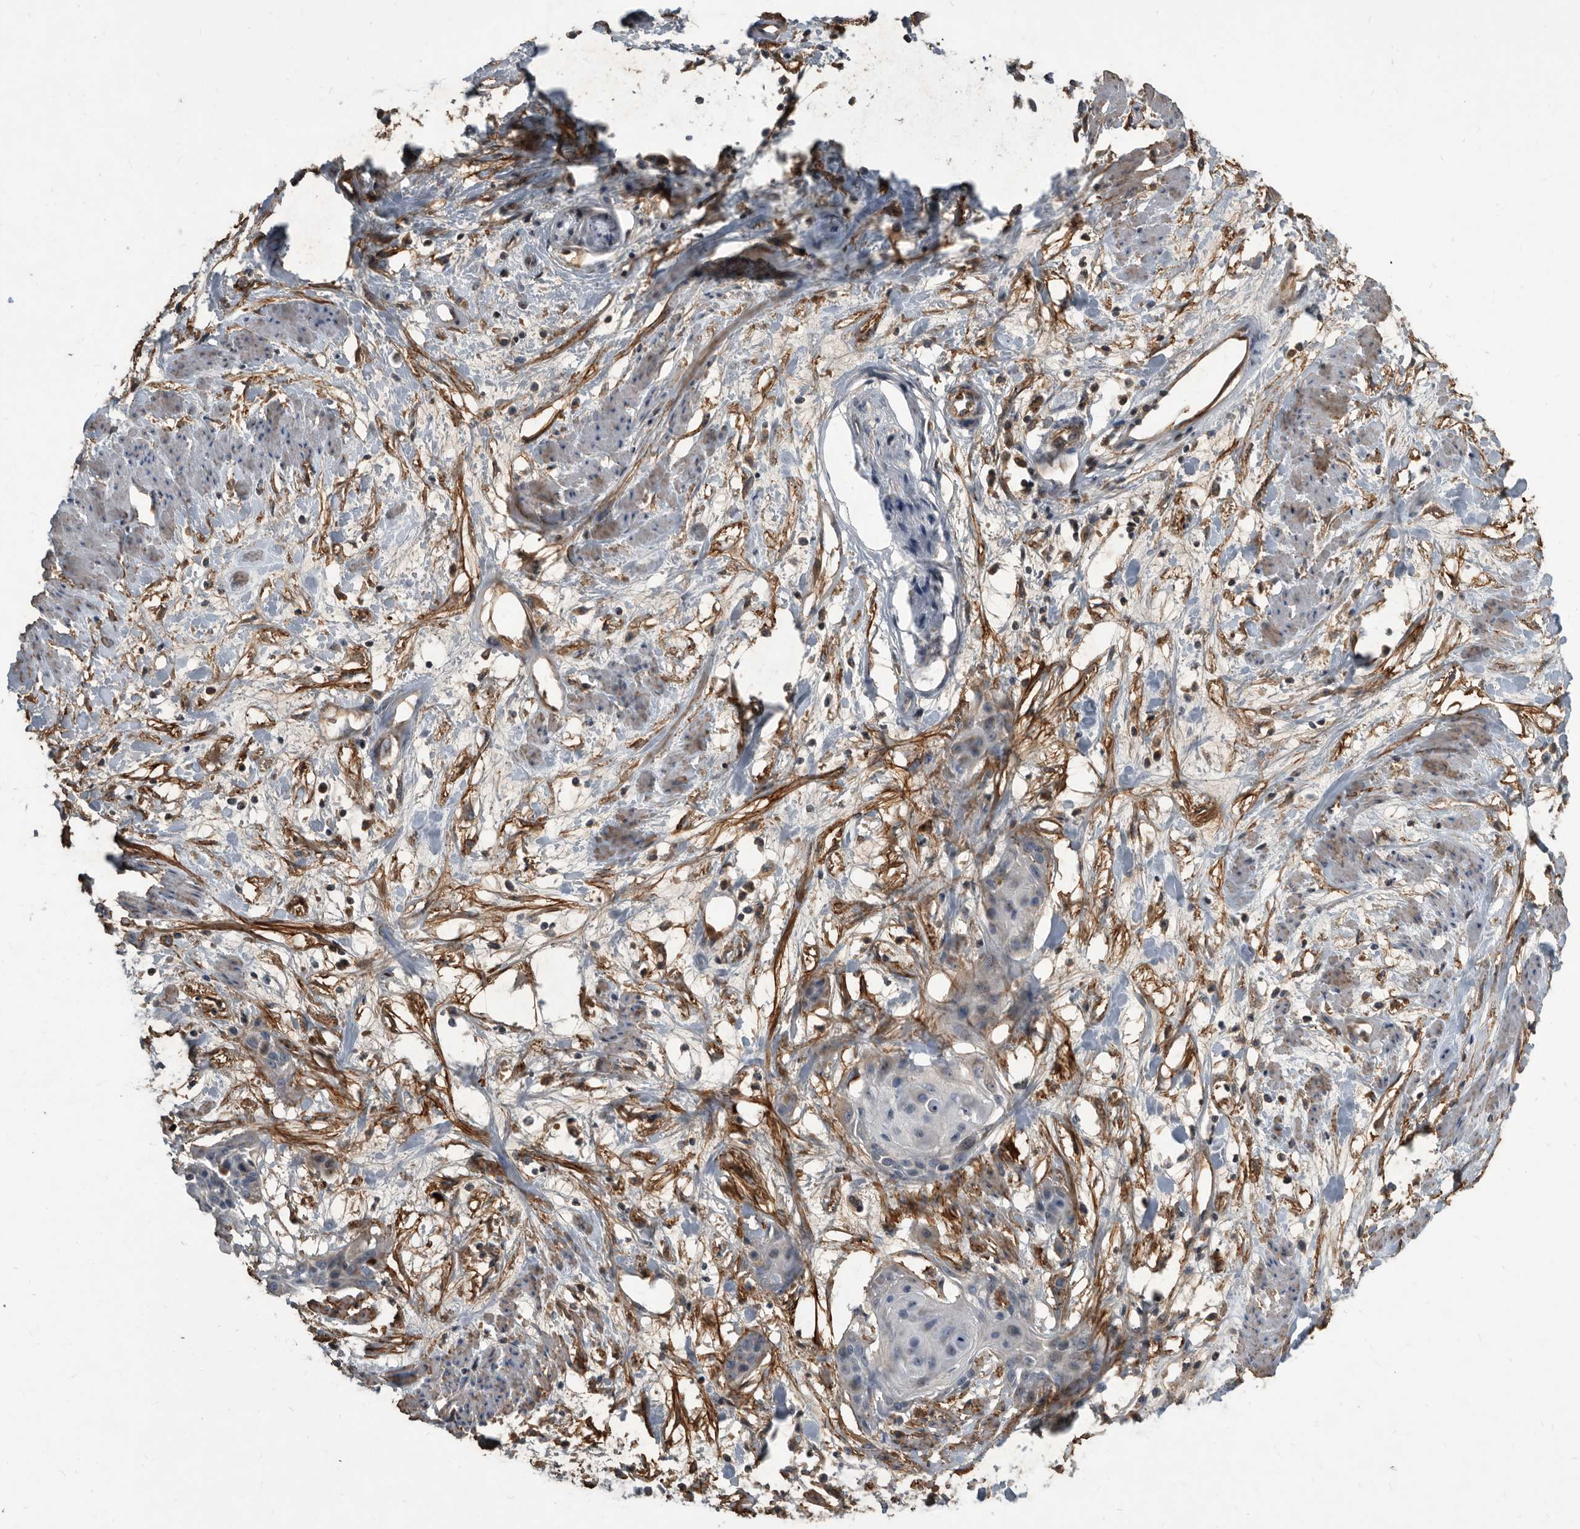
{"staining": {"intensity": "negative", "quantity": "none", "location": "none"}, "tissue": "cervical cancer", "cell_type": "Tumor cells", "image_type": "cancer", "snomed": [{"axis": "morphology", "description": "Squamous cell carcinoma, NOS"}, {"axis": "topography", "description": "Cervix"}], "caption": "This micrograph is of cervical cancer (squamous cell carcinoma) stained with immunohistochemistry to label a protein in brown with the nuclei are counter-stained blue. There is no positivity in tumor cells. (DAB immunohistochemistry, high magnification).", "gene": "PI15", "patient": {"sex": "female", "age": 57}}